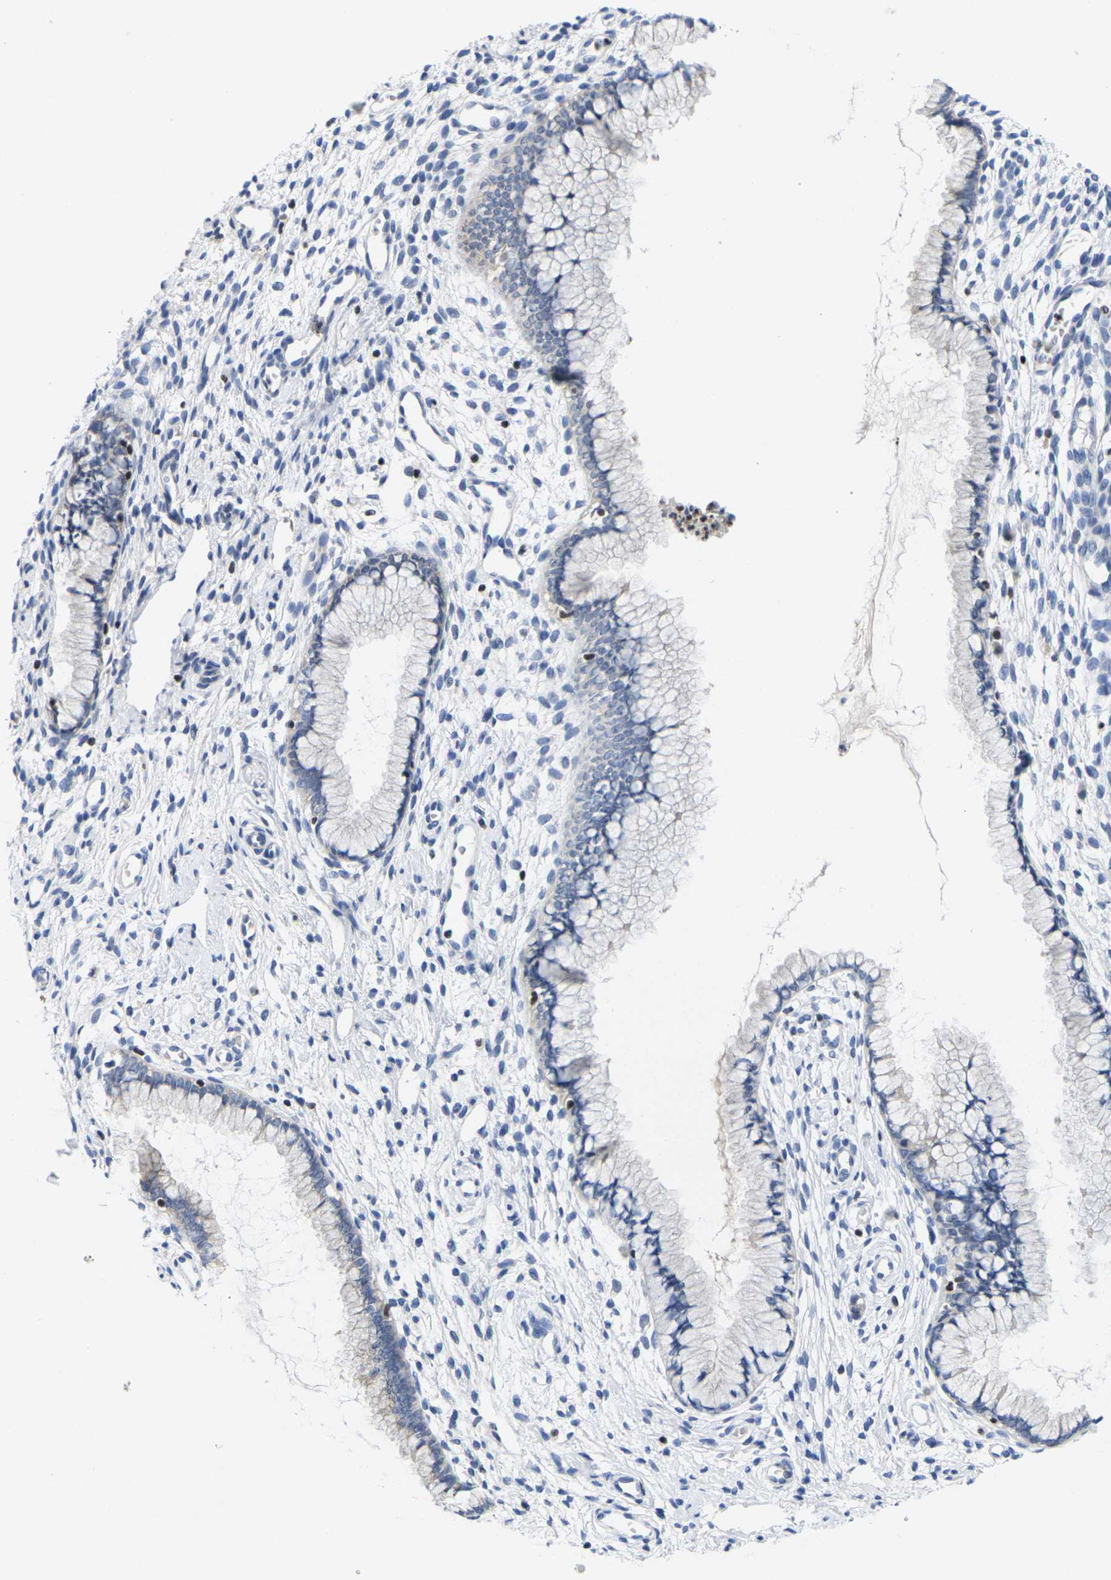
{"staining": {"intensity": "negative", "quantity": "none", "location": "none"}, "tissue": "cervix", "cell_type": "Glandular cells", "image_type": "normal", "snomed": [{"axis": "morphology", "description": "Normal tissue, NOS"}, {"axis": "topography", "description": "Cervix"}], "caption": "Immunohistochemistry (IHC) micrograph of benign cervix stained for a protein (brown), which shows no positivity in glandular cells.", "gene": "IKZF1", "patient": {"sex": "female", "age": 65}}